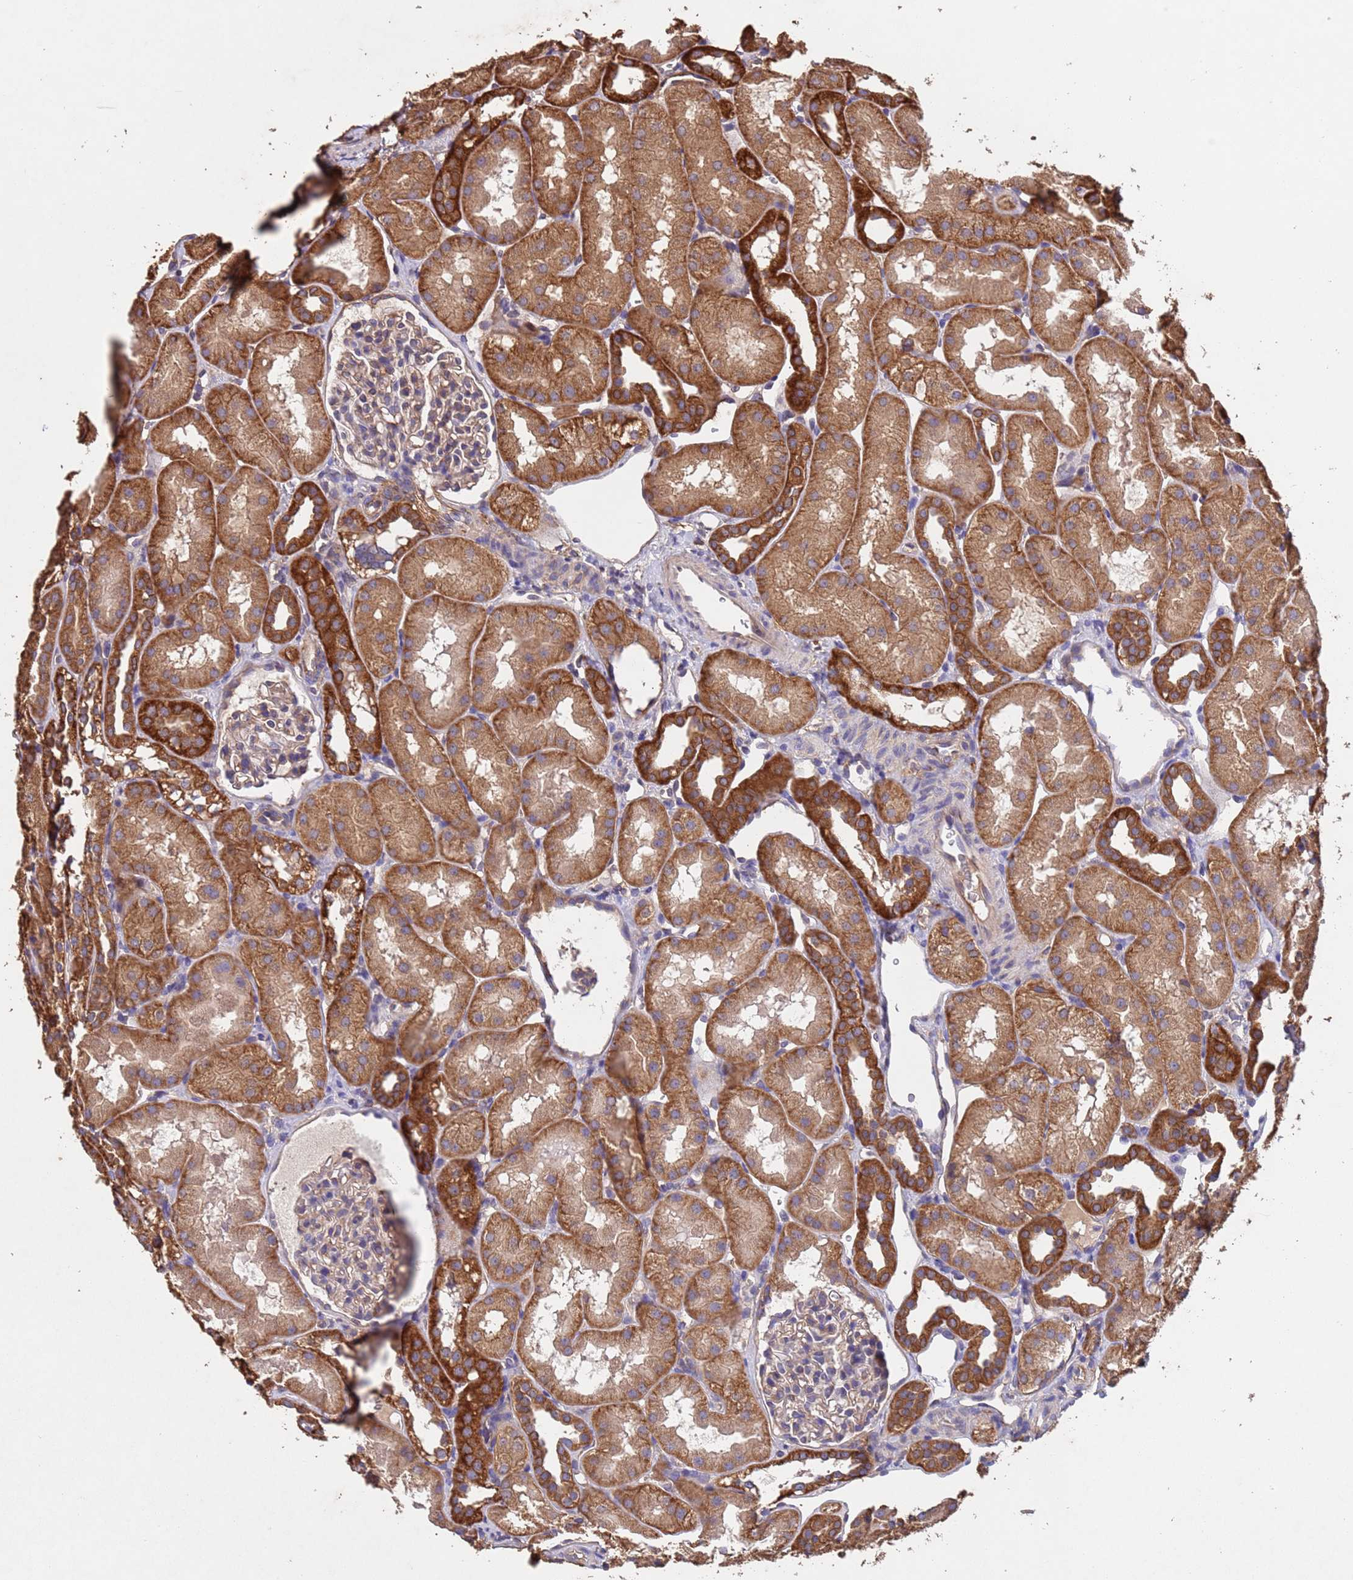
{"staining": {"intensity": "weak", "quantity": "25%-75%", "location": "cytoplasmic/membranous"}, "tissue": "kidney", "cell_type": "Cells in glomeruli", "image_type": "normal", "snomed": [{"axis": "morphology", "description": "Normal tissue, NOS"}, {"axis": "topography", "description": "Kidney"}, {"axis": "topography", "description": "Urinary bladder"}], "caption": "DAB (3,3'-diaminobenzidine) immunohistochemical staining of benign human kidney demonstrates weak cytoplasmic/membranous protein expression in about 25%-75% of cells in glomeruli.", "gene": "MTX3", "patient": {"sex": "male", "age": 16}}